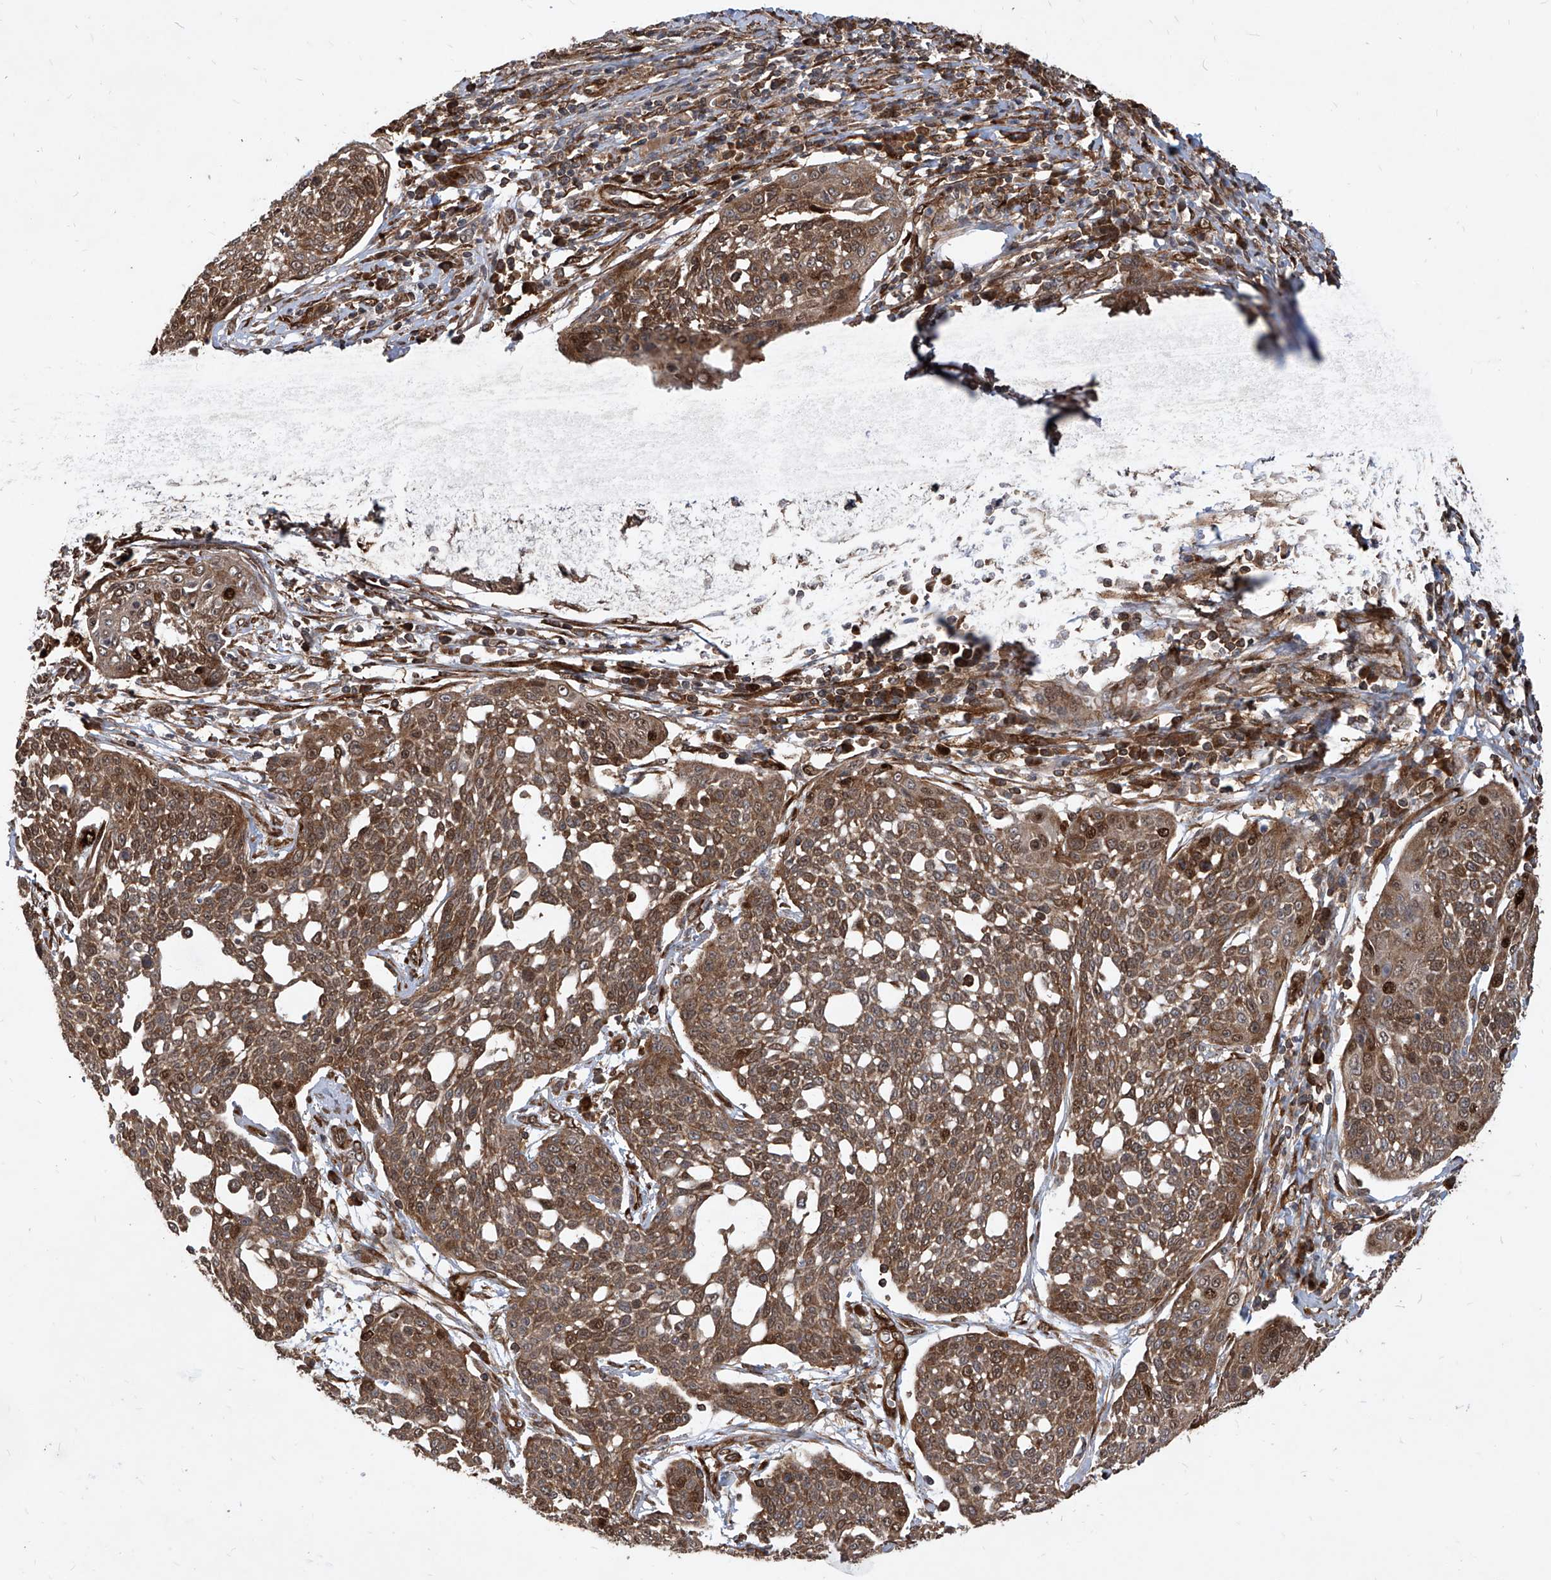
{"staining": {"intensity": "moderate", "quantity": ">75%", "location": "cytoplasmic/membranous,nuclear"}, "tissue": "cervical cancer", "cell_type": "Tumor cells", "image_type": "cancer", "snomed": [{"axis": "morphology", "description": "Squamous cell carcinoma, NOS"}, {"axis": "topography", "description": "Cervix"}], "caption": "DAB (3,3'-diaminobenzidine) immunohistochemical staining of squamous cell carcinoma (cervical) demonstrates moderate cytoplasmic/membranous and nuclear protein expression in about >75% of tumor cells.", "gene": "MAGED2", "patient": {"sex": "female", "age": 34}}